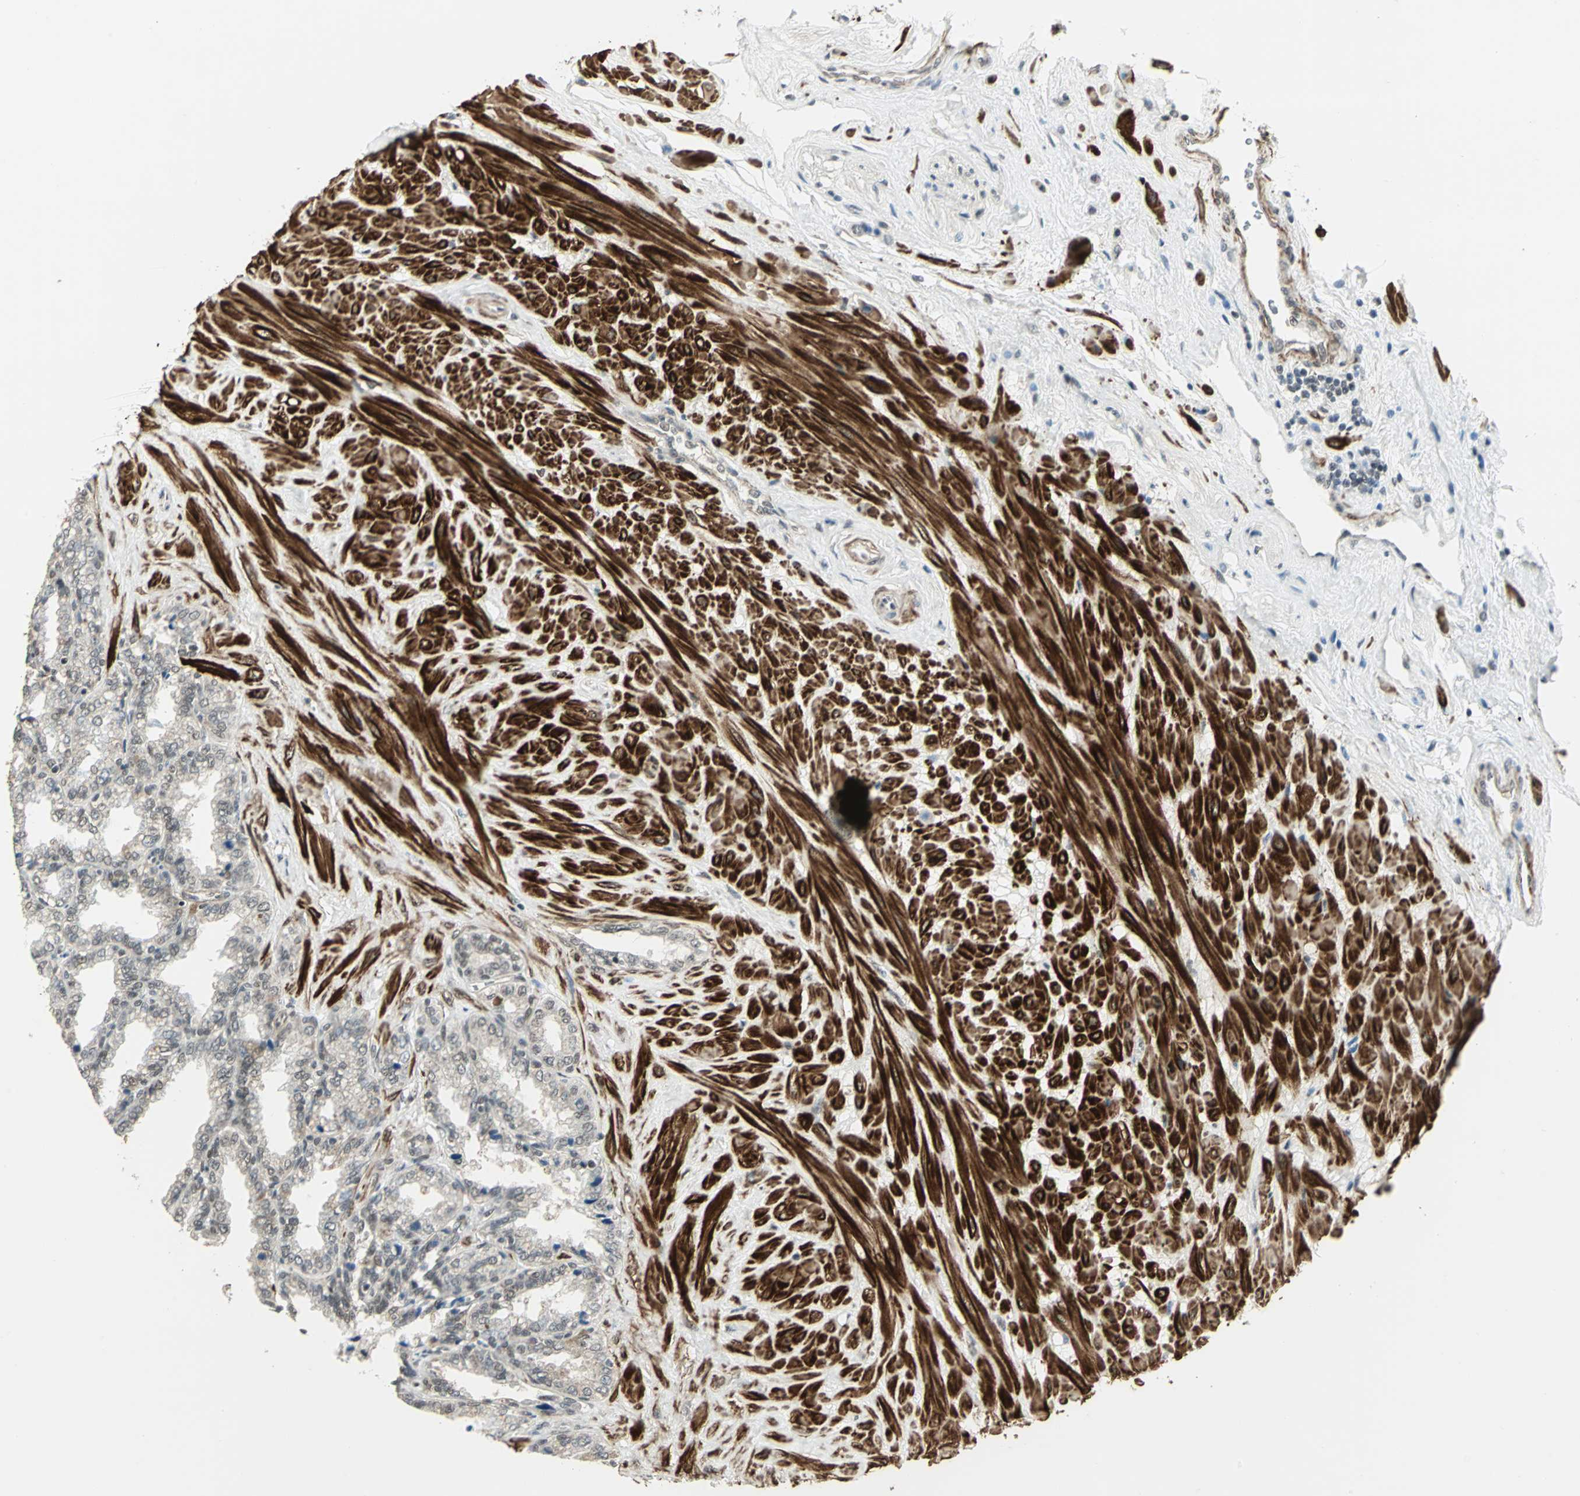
{"staining": {"intensity": "weak", "quantity": ">75%", "location": "cytoplasmic/membranous,nuclear"}, "tissue": "seminal vesicle", "cell_type": "Glandular cells", "image_type": "normal", "snomed": [{"axis": "morphology", "description": "Normal tissue, NOS"}, {"axis": "topography", "description": "Seminal veicle"}], "caption": "Protein staining shows weak cytoplasmic/membranous,nuclear staining in about >75% of glandular cells in normal seminal vesicle.", "gene": "MTA1", "patient": {"sex": "male", "age": 46}}